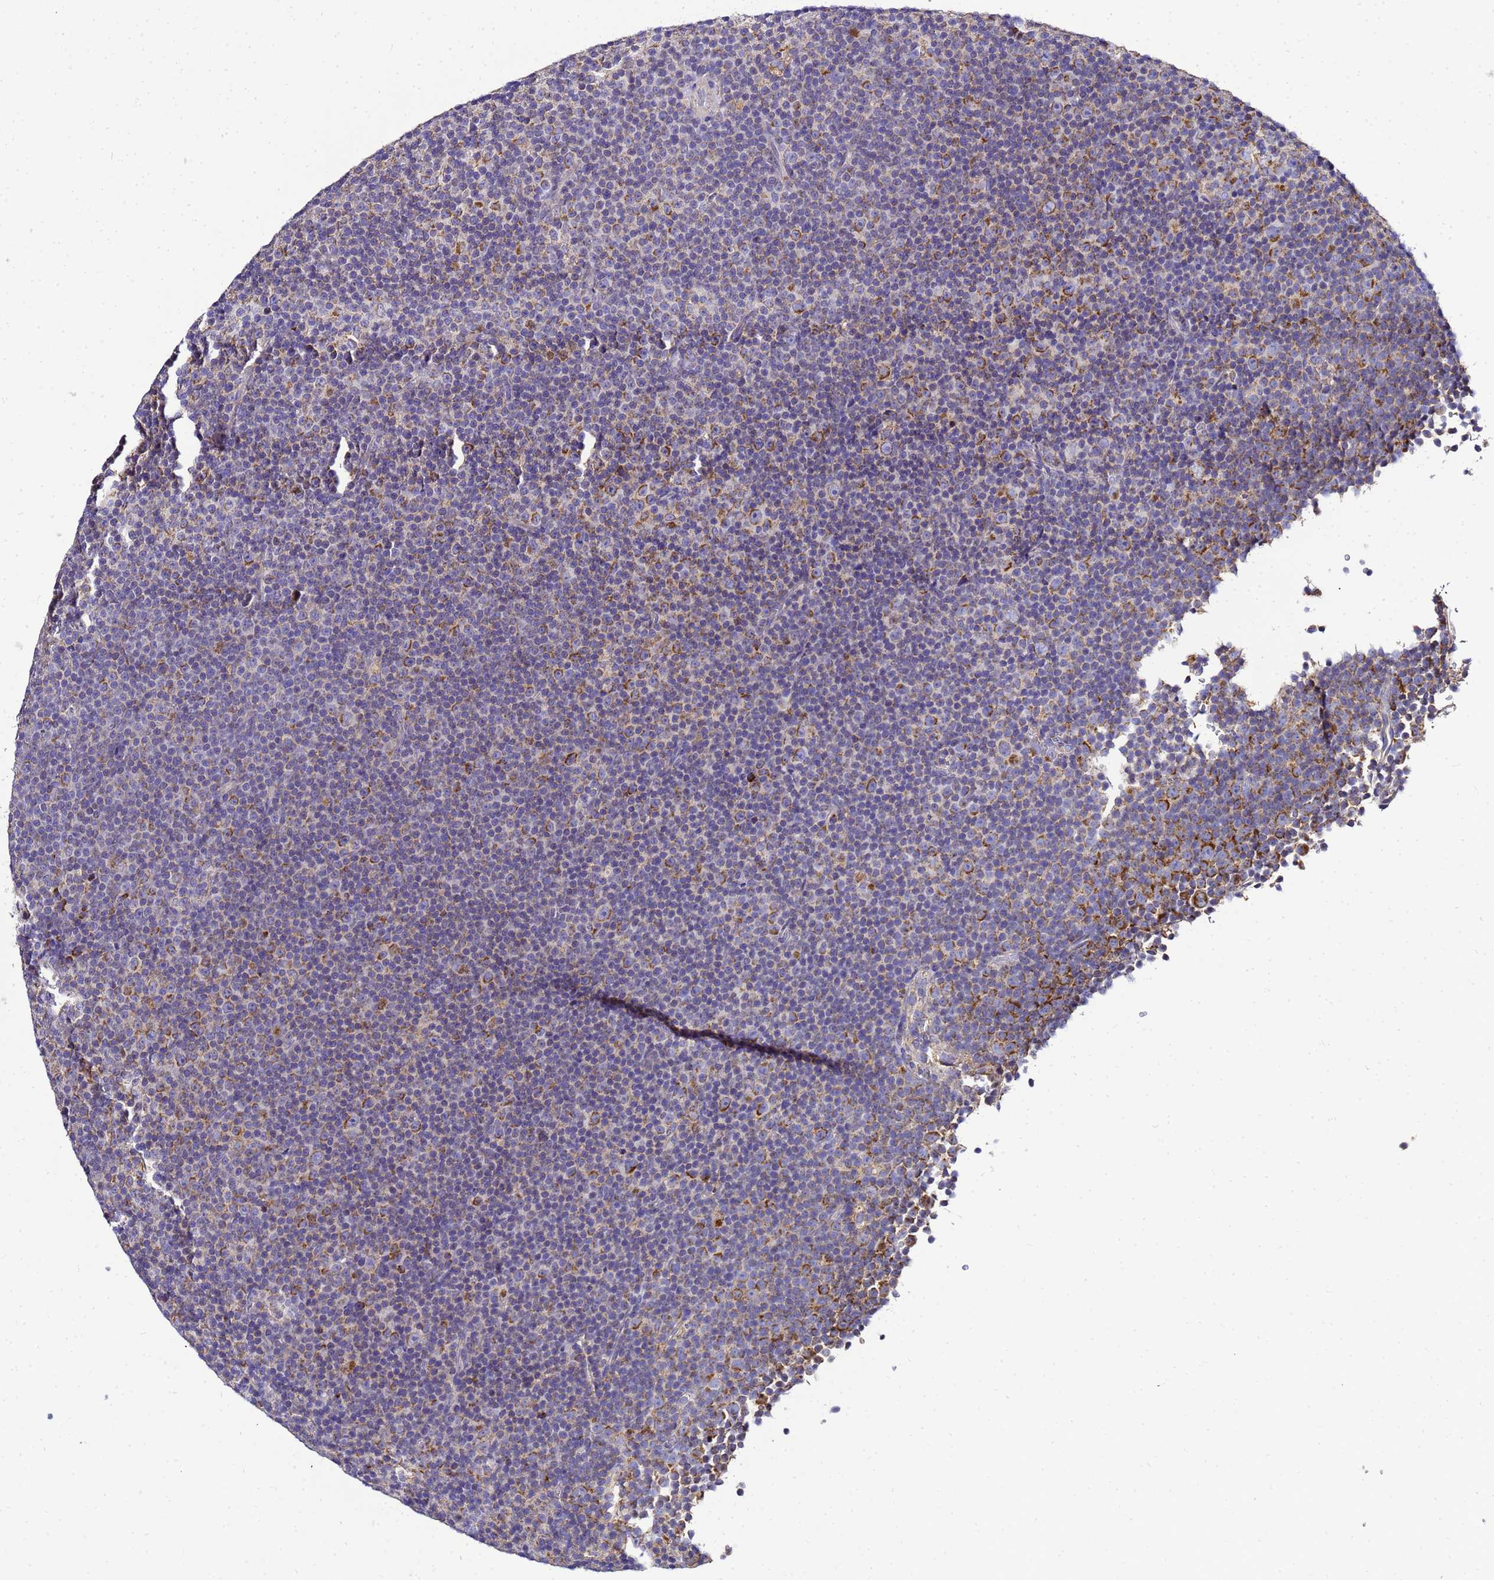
{"staining": {"intensity": "moderate", "quantity": "<25%", "location": "cytoplasmic/membranous"}, "tissue": "lymphoma", "cell_type": "Tumor cells", "image_type": "cancer", "snomed": [{"axis": "morphology", "description": "Malignant lymphoma, non-Hodgkin's type, Low grade"}, {"axis": "topography", "description": "Lymph node"}], "caption": "There is low levels of moderate cytoplasmic/membranous staining in tumor cells of lymphoma, as demonstrated by immunohistochemical staining (brown color).", "gene": "HIGD2A", "patient": {"sex": "female", "age": 67}}